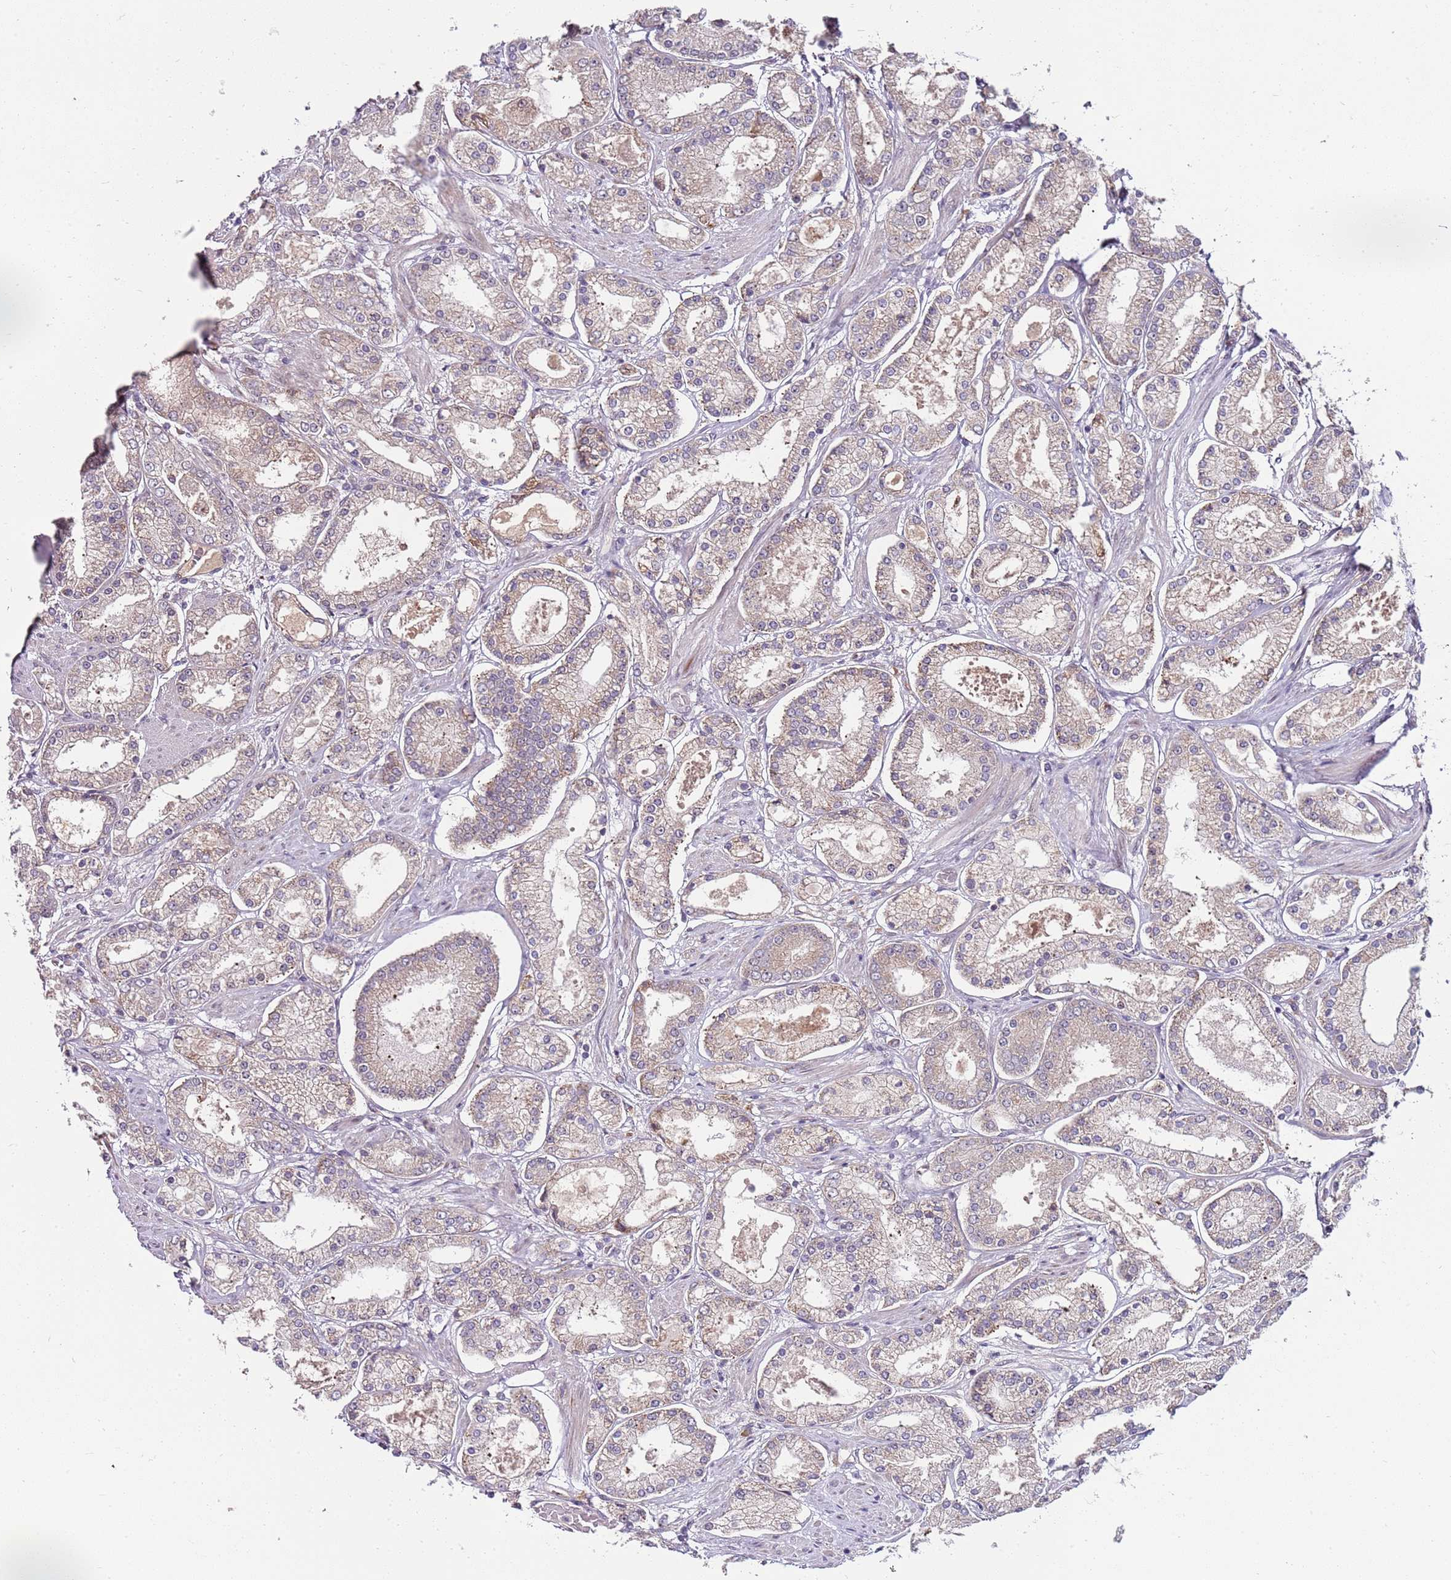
{"staining": {"intensity": "weak", "quantity": "<25%", "location": "cytoplasmic/membranous"}, "tissue": "prostate cancer", "cell_type": "Tumor cells", "image_type": "cancer", "snomed": [{"axis": "morphology", "description": "Adenocarcinoma, High grade"}, {"axis": "topography", "description": "Prostate"}], "caption": "A high-resolution micrograph shows immunohistochemistry (IHC) staining of prostate cancer, which reveals no significant positivity in tumor cells.", "gene": "FBXL22", "patient": {"sex": "male", "age": 69}}